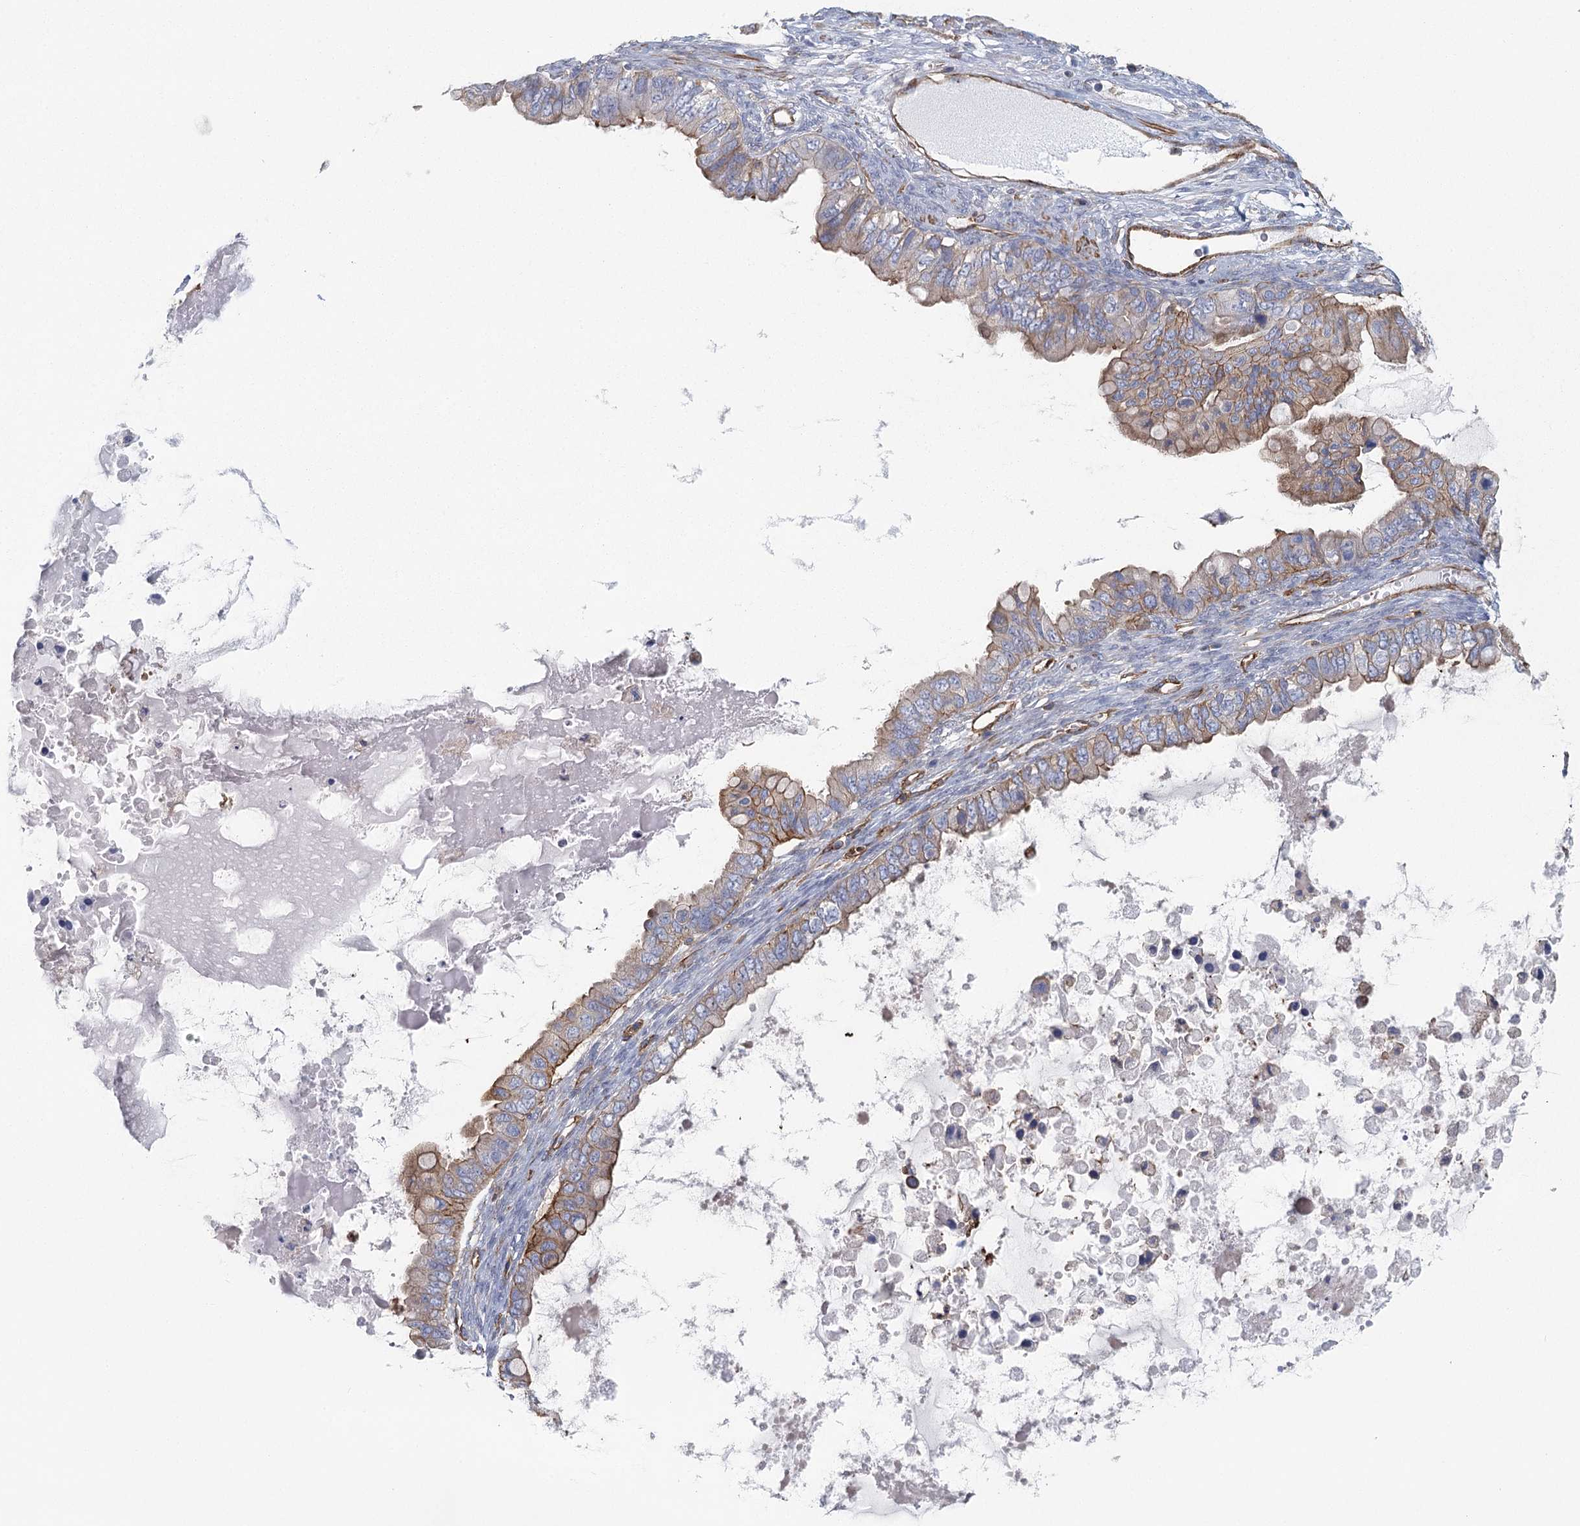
{"staining": {"intensity": "moderate", "quantity": ">75%", "location": "cytoplasmic/membranous"}, "tissue": "ovarian cancer", "cell_type": "Tumor cells", "image_type": "cancer", "snomed": [{"axis": "morphology", "description": "Cystadenocarcinoma, mucinous, NOS"}, {"axis": "topography", "description": "Ovary"}], "caption": "Tumor cells reveal moderate cytoplasmic/membranous staining in about >75% of cells in ovarian cancer (mucinous cystadenocarcinoma).", "gene": "IFT46", "patient": {"sex": "female", "age": 80}}